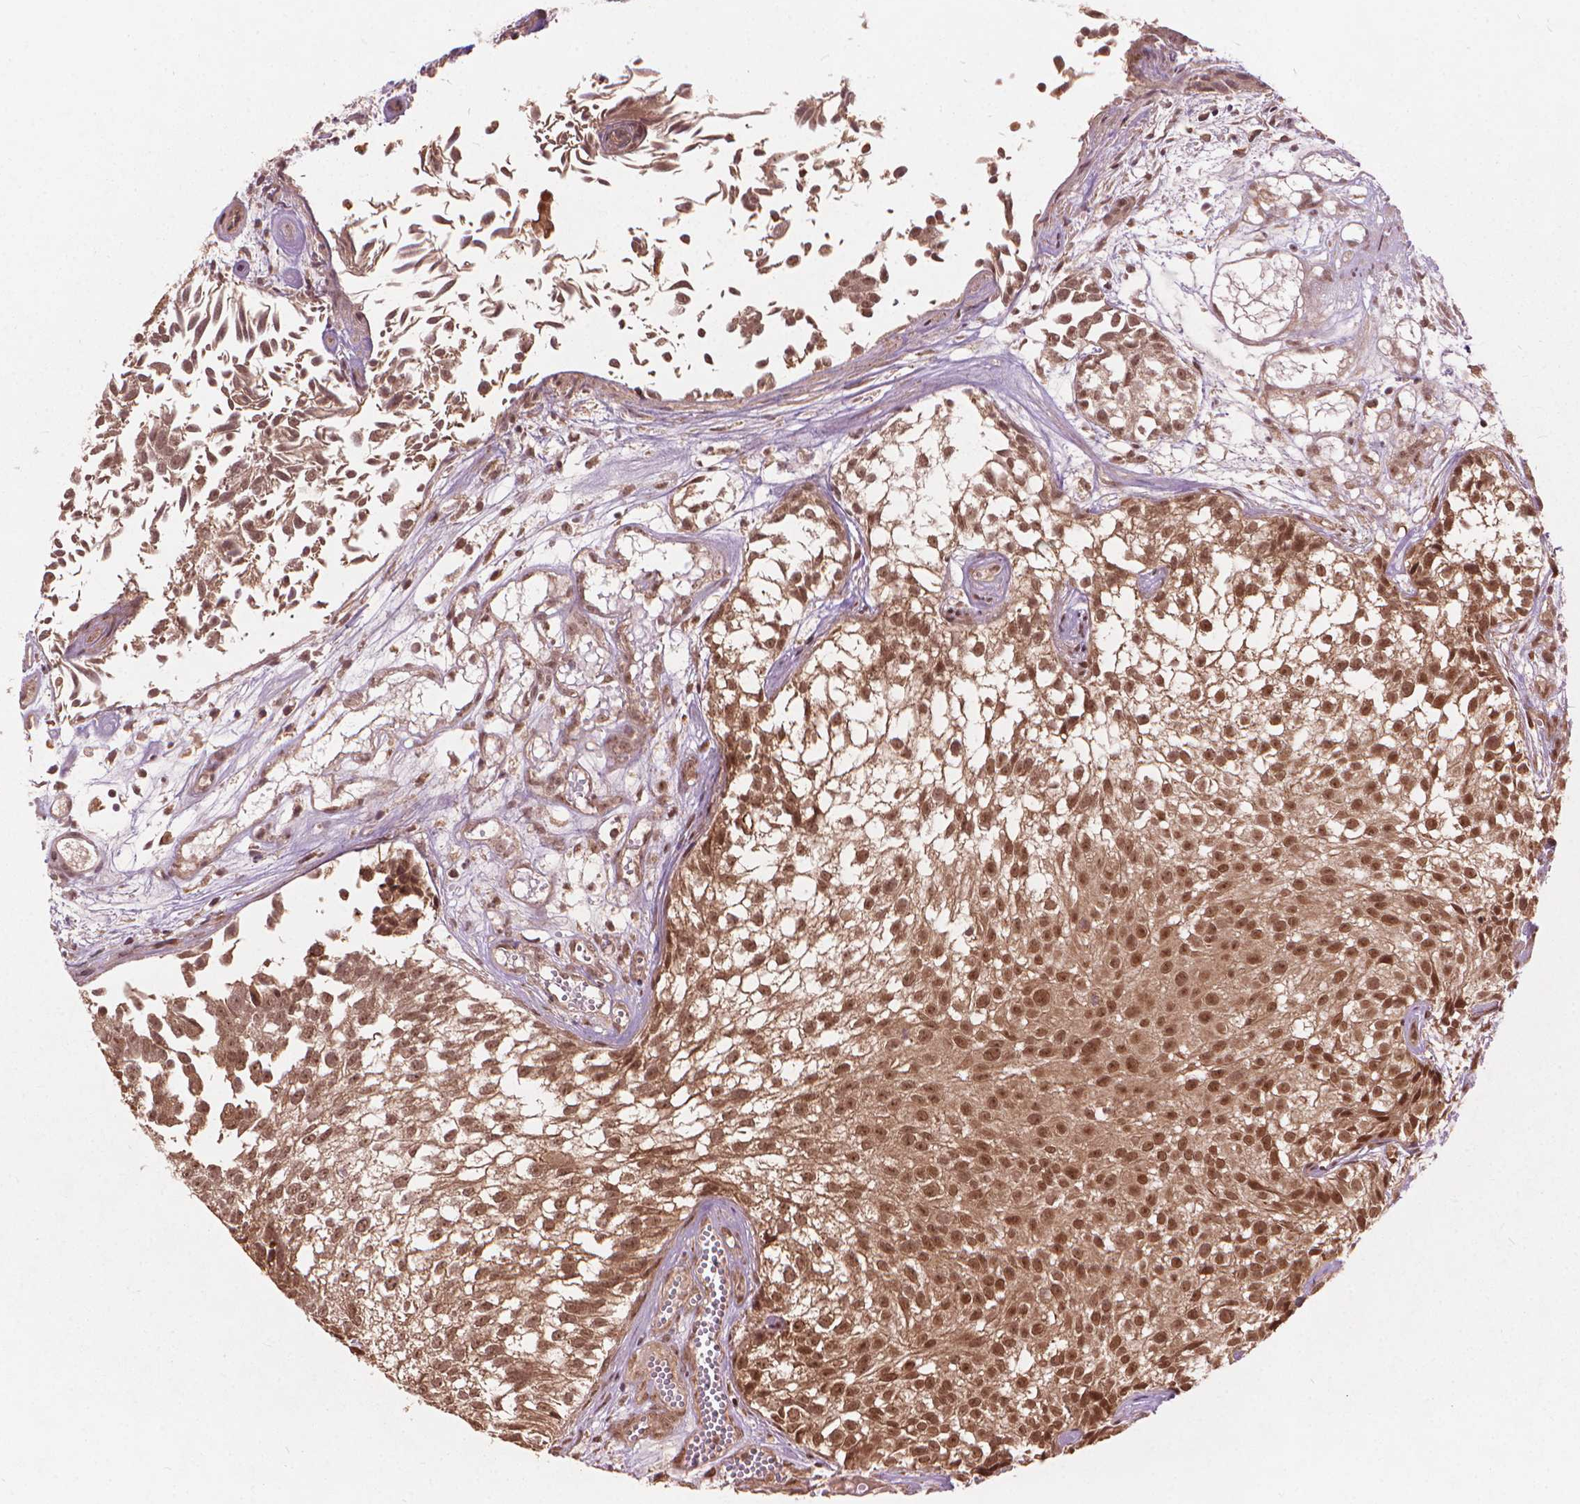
{"staining": {"intensity": "moderate", "quantity": ">75%", "location": "nuclear"}, "tissue": "urothelial cancer", "cell_type": "Tumor cells", "image_type": "cancer", "snomed": [{"axis": "morphology", "description": "Urothelial carcinoma, Low grade"}, {"axis": "topography", "description": "Urinary bladder"}], "caption": "Immunohistochemistry of human urothelial carcinoma (low-grade) demonstrates medium levels of moderate nuclear positivity in approximately >75% of tumor cells. Using DAB (brown) and hematoxylin (blue) stains, captured at high magnification using brightfield microscopy.", "gene": "SSU72", "patient": {"sex": "male", "age": 70}}